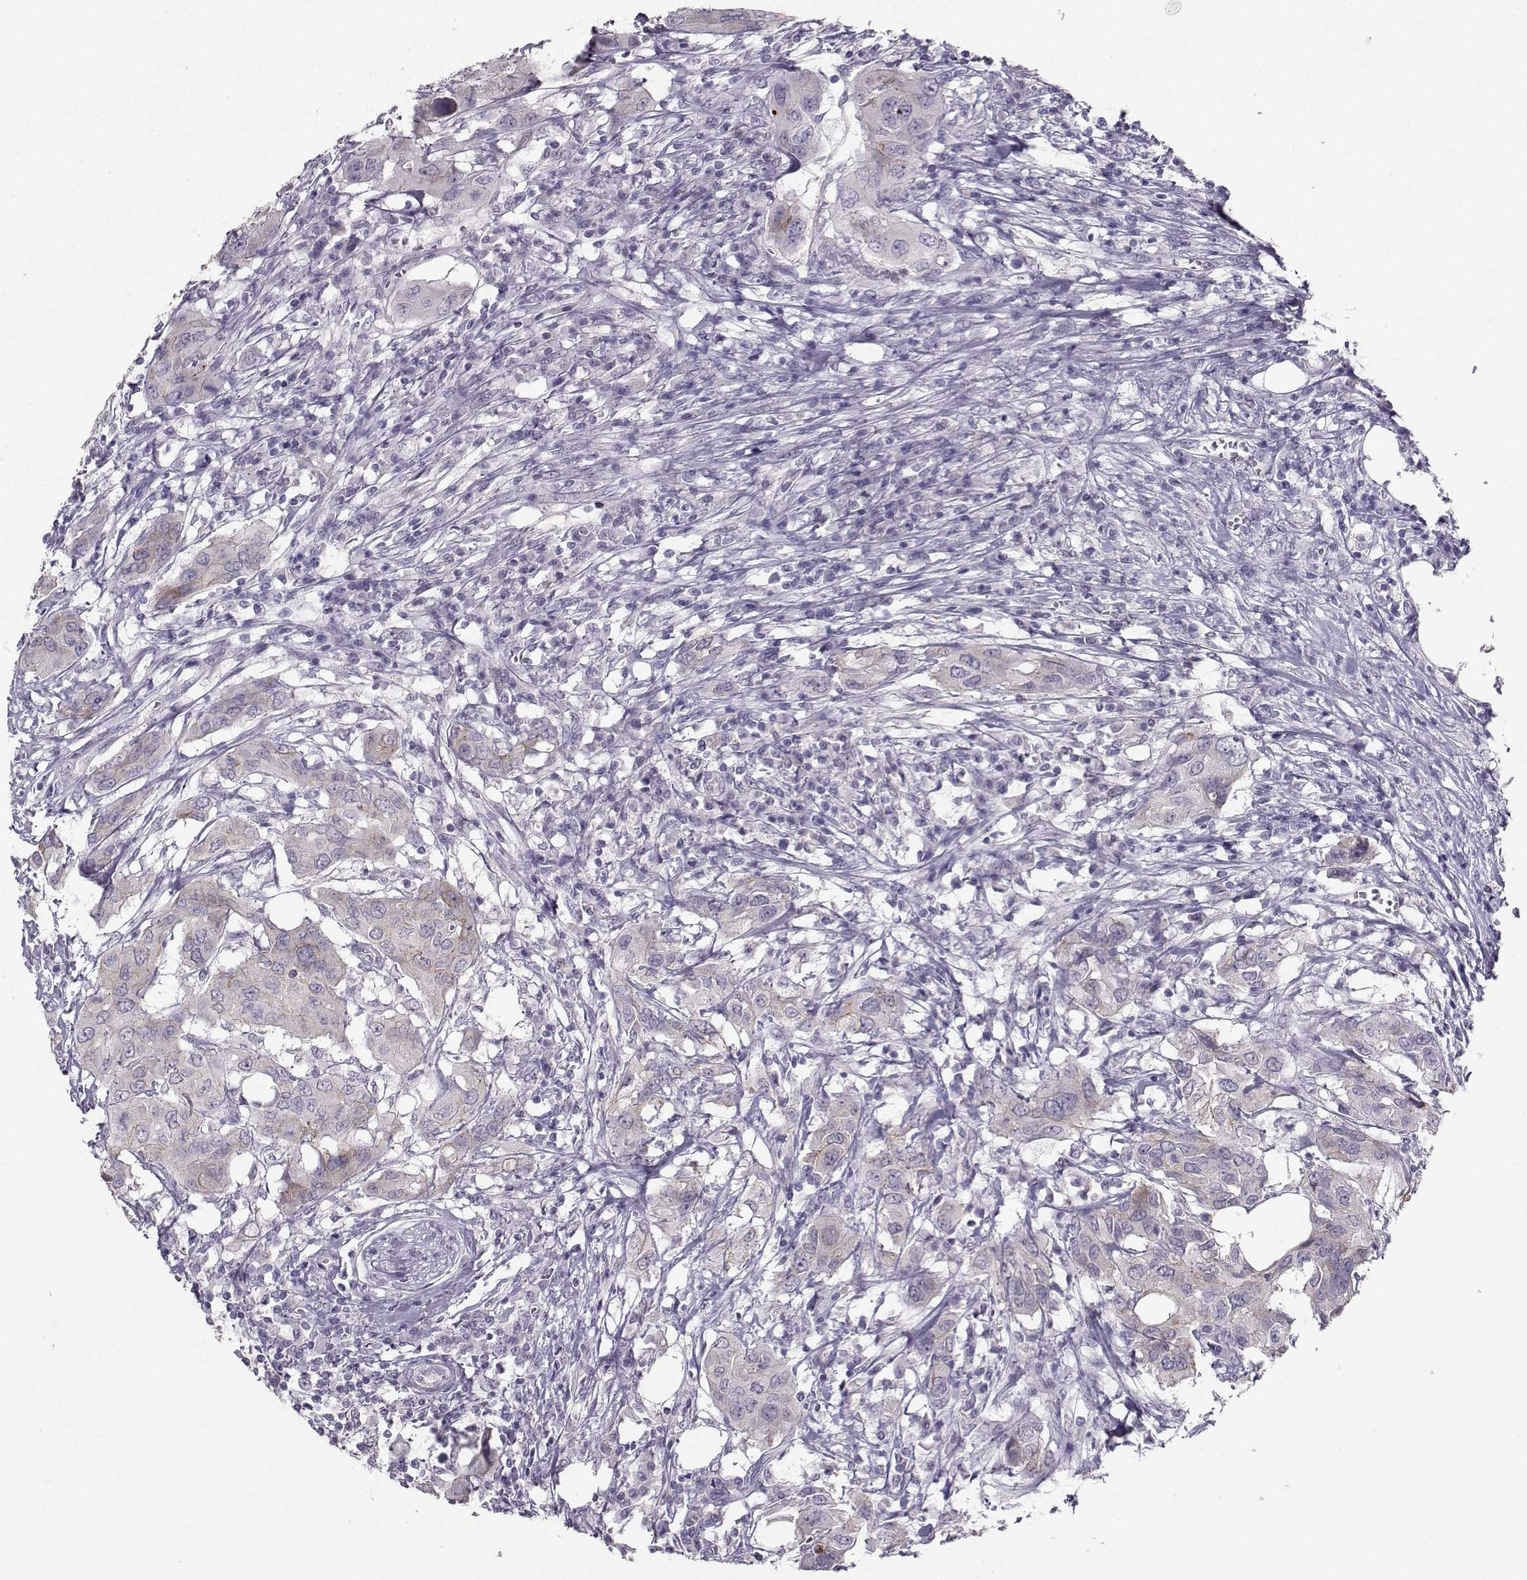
{"staining": {"intensity": "moderate", "quantity": "<25%", "location": "cytoplasmic/membranous"}, "tissue": "urothelial cancer", "cell_type": "Tumor cells", "image_type": "cancer", "snomed": [{"axis": "morphology", "description": "Urothelial carcinoma, NOS"}, {"axis": "morphology", "description": "Urothelial carcinoma, High grade"}, {"axis": "topography", "description": "Urinary bladder"}], "caption": "Urothelial cancer stained for a protein shows moderate cytoplasmic/membranous positivity in tumor cells.", "gene": "PKP2", "patient": {"sex": "male", "age": 63}}